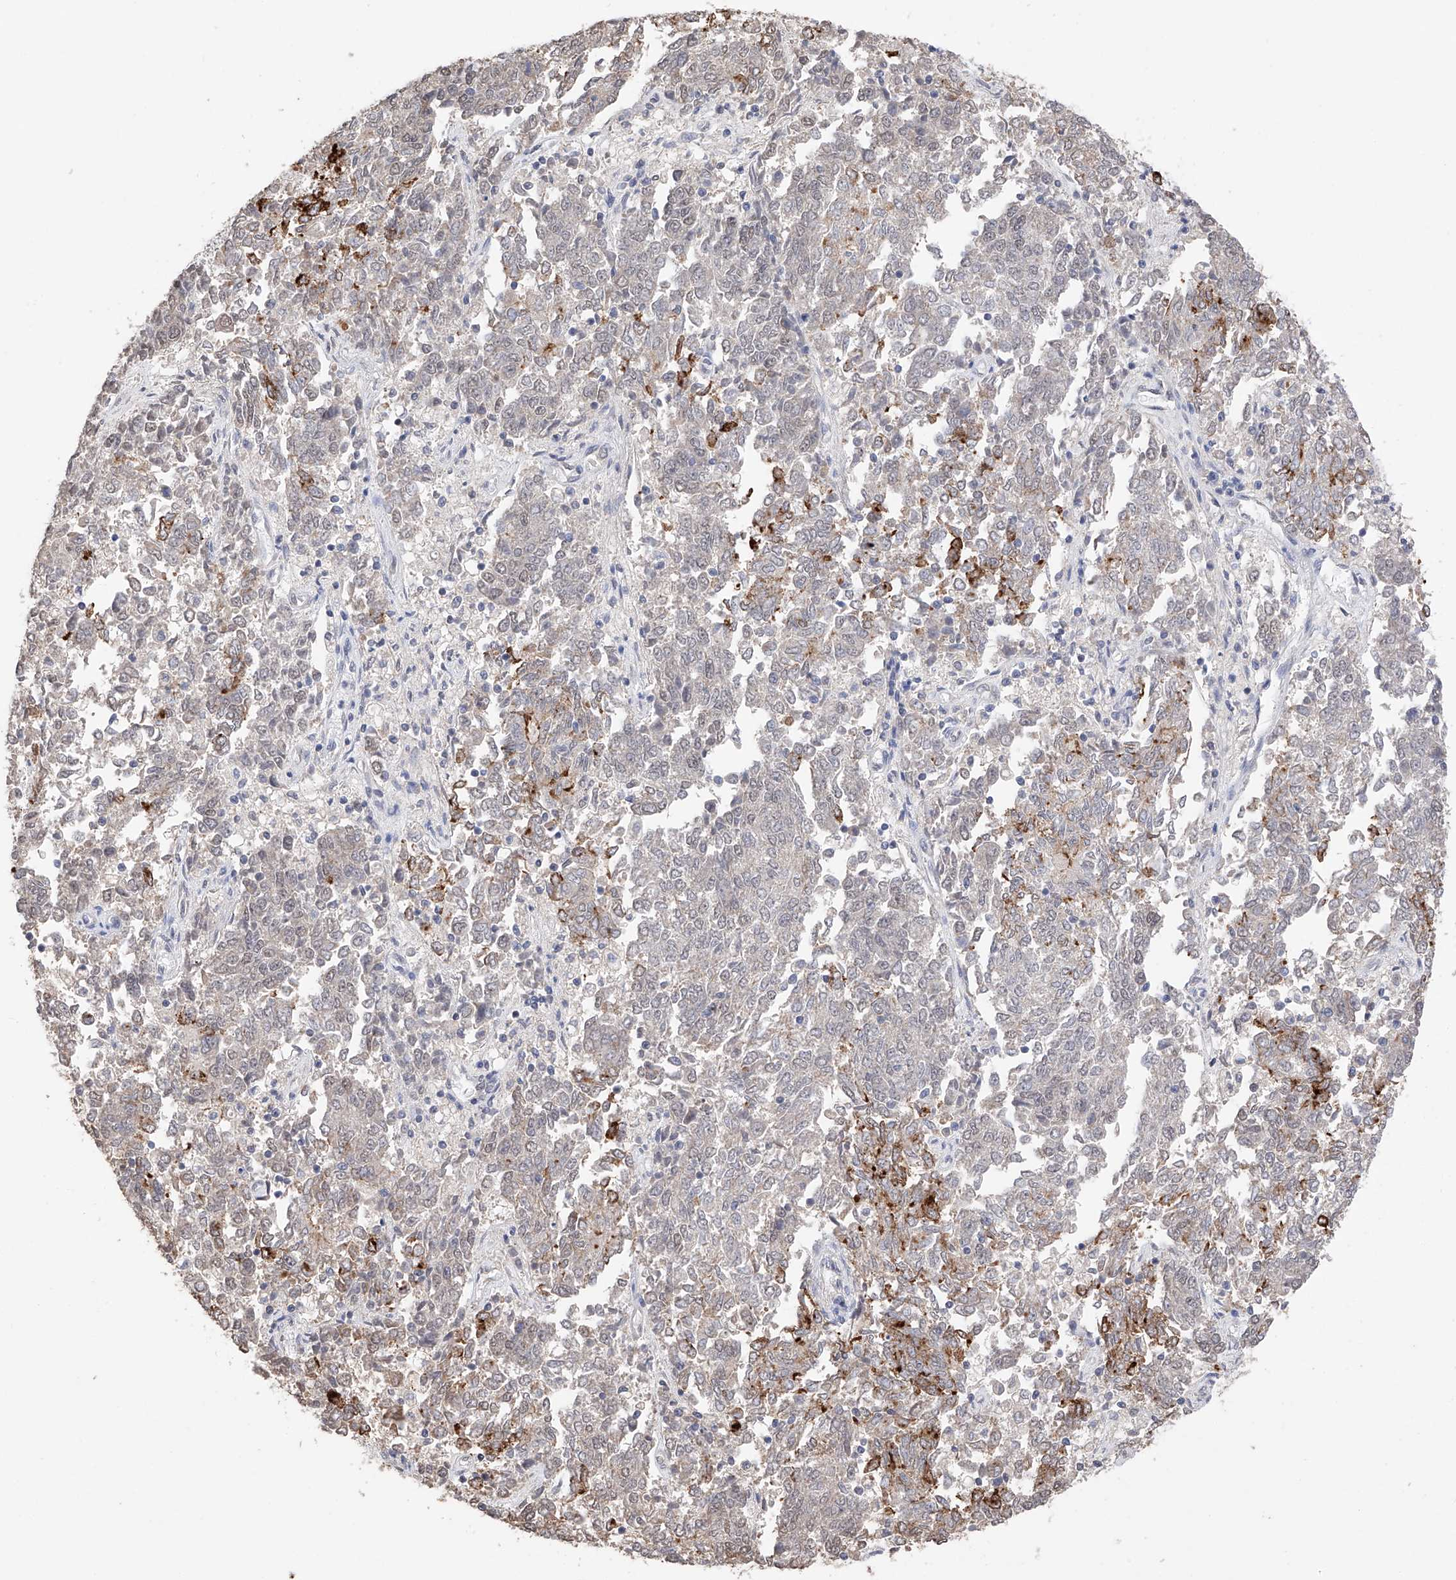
{"staining": {"intensity": "moderate", "quantity": "<25%", "location": "cytoplasmic/membranous"}, "tissue": "endometrial cancer", "cell_type": "Tumor cells", "image_type": "cancer", "snomed": [{"axis": "morphology", "description": "Adenocarcinoma, NOS"}, {"axis": "topography", "description": "Endometrium"}], "caption": "This photomicrograph shows immunohistochemistry (IHC) staining of adenocarcinoma (endometrial), with low moderate cytoplasmic/membranous staining in approximately <25% of tumor cells.", "gene": "DMAP1", "patient": {"sex": "female", "age": 80}}